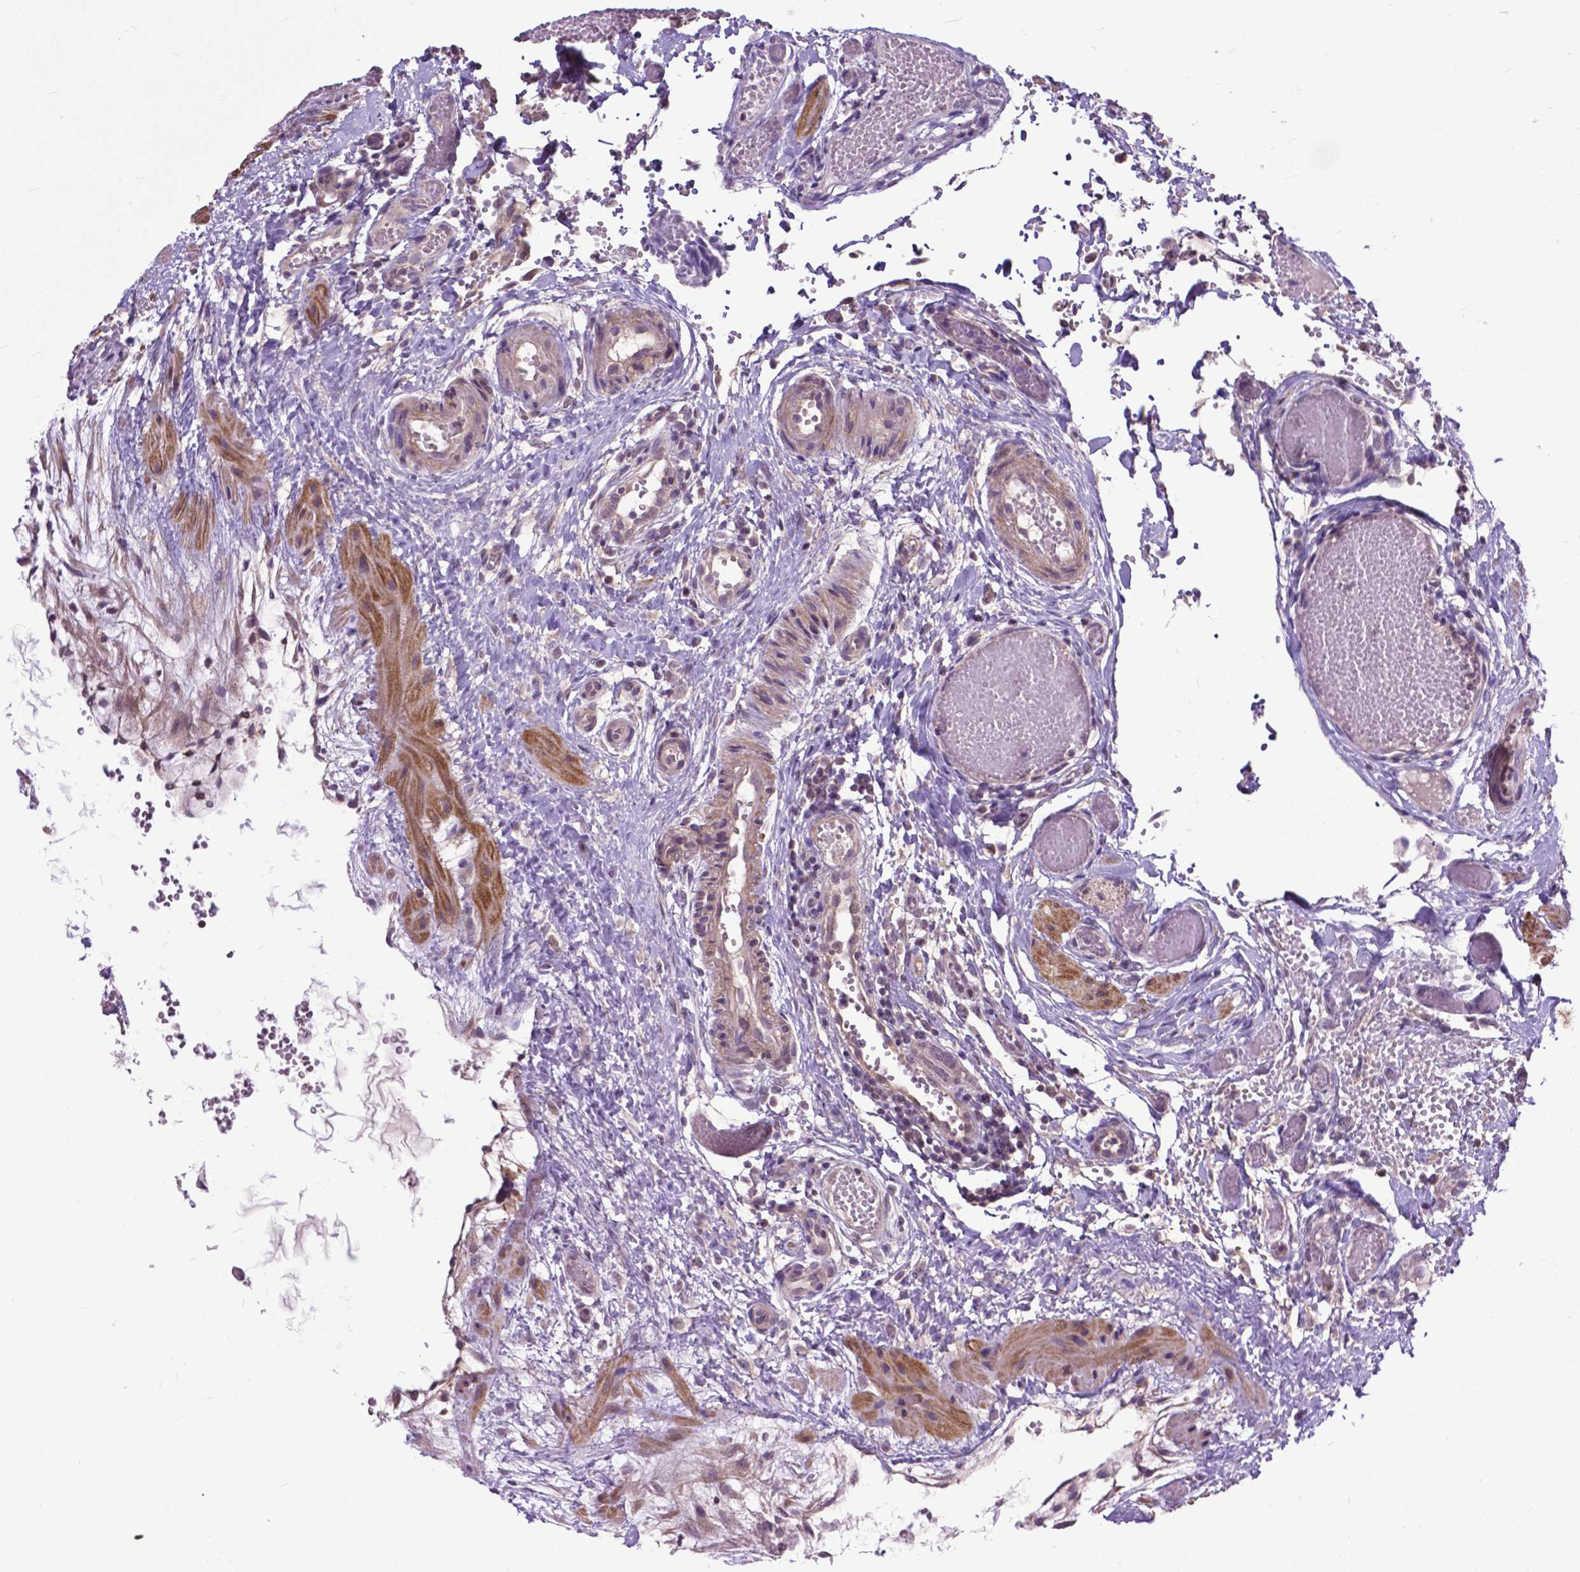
{"staining": {"intensity": "moderate", "quantity": ">75%", "location": "cytoplasmic/membranous,nuclear"}, "tissue": "fallopian tube", "cell_type": "Glandular cells", "image_type": "normal", "snomed": [{"axis": "morphology", "description": "Normal tissue, NOS"}, {"axis": "topography", "description": "Fallopian tube"}], "caption": "Fallopian tube stained for a protein (brown) demonstrates moderate cytoplasmic/membranous,nuclear positive expression in about >75% of glandular cells.", "gene": "OTUB1", "patient": {"sex": "female", "age": 37}}